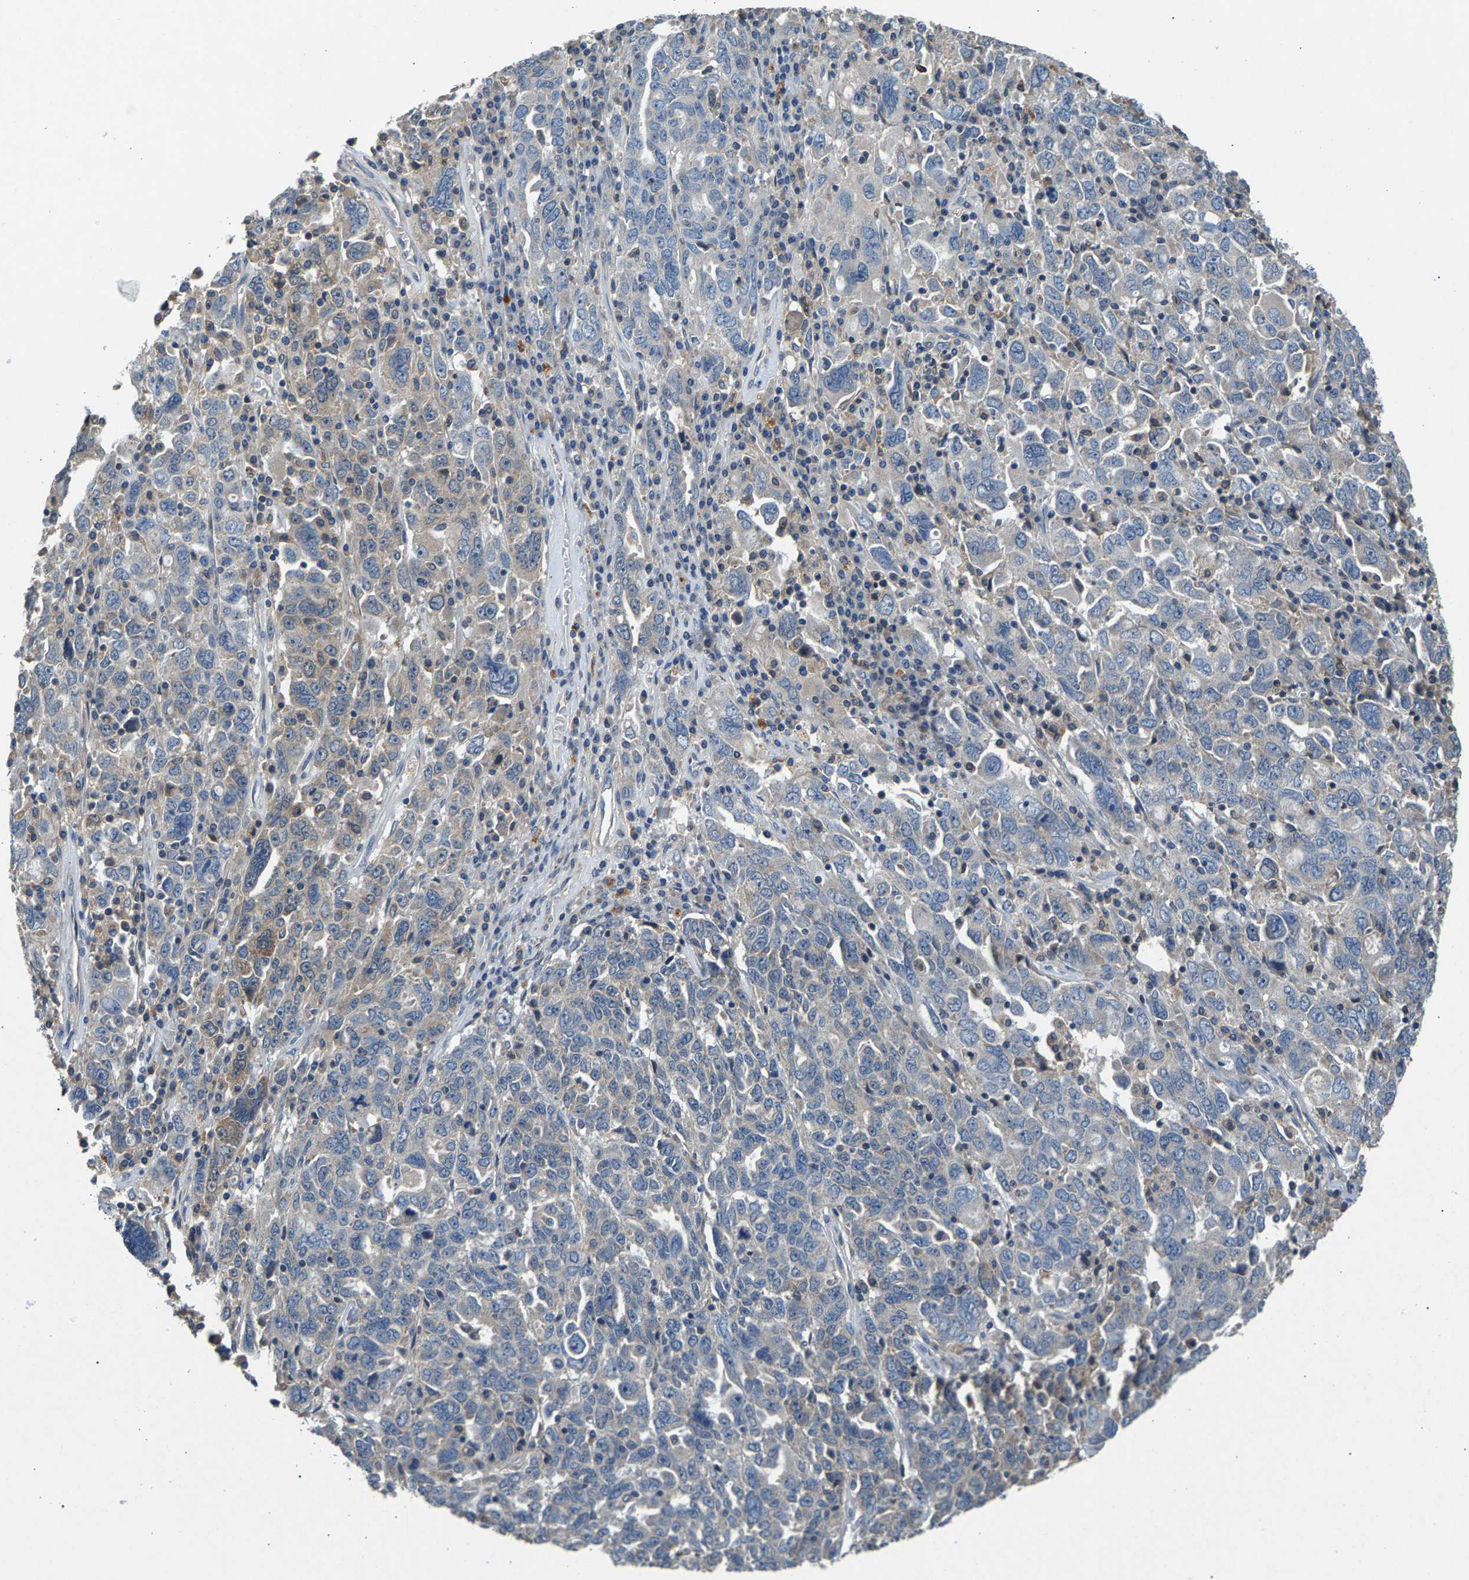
{"staining": {"intensity": "negative", "quantity": "none", "location": "none"}, "tissue": "ovarian cancer", "cell_type": "Tumor cells", "image_type": "cancer", "snomed": [{"axis": "morphology", "description": "Carcinoma, endometroid"}, {"axis": "topography", "description": "Ovary"}], "caption": "A histopathology image of ovarian cancer (endometroid carcinoma) stained for a protein shows no brown staining in tumor cells. (DAB immunohistochemistry, high magnification).", "gene": "NT5C", "patient": {"sex": "female", "age": 62}}